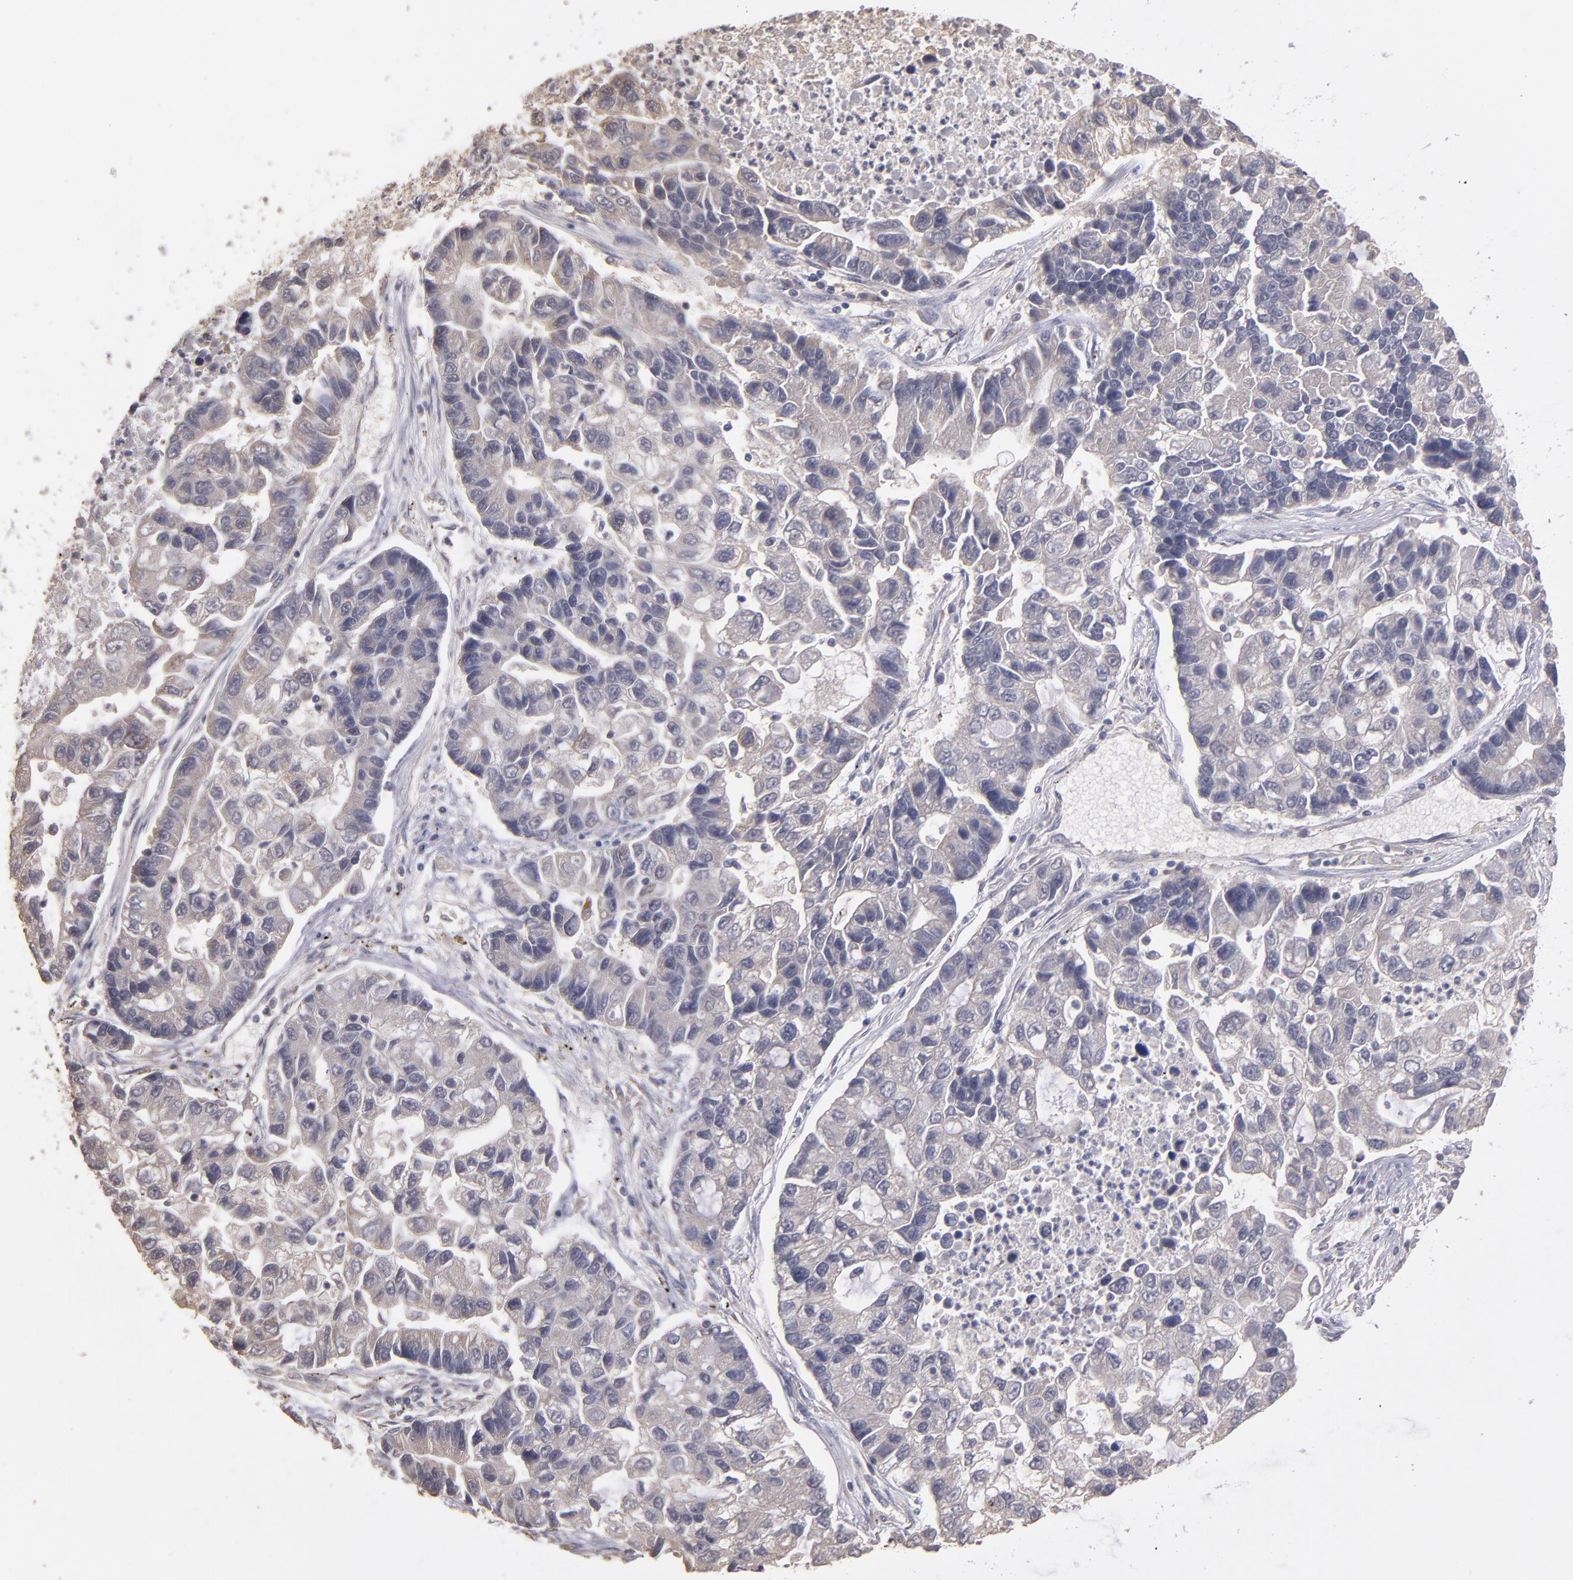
{"staining": {"intensity": "weak", "quantity": "<25%", "location": "cytoplasmic/membranous"}, "tissue": "lung cancer", "cell_type": "Tumor cells", "image_type": "cancer", "snomed": [{"axis": "morphology", "description": "Adenocarcinoma, NOS"}, {"axis": "topography", "description": "Lung"}], "caption": "DAB immunohistochemical staining of lung cancer exhibits no significant expression in tumor cells. (DAB (3,3'-diaminobenzidine) IHC visualized using brightfield microscopy, high magnification).", "gene": "GNAZ", "patient": {"sex": "female", "age": 51}}